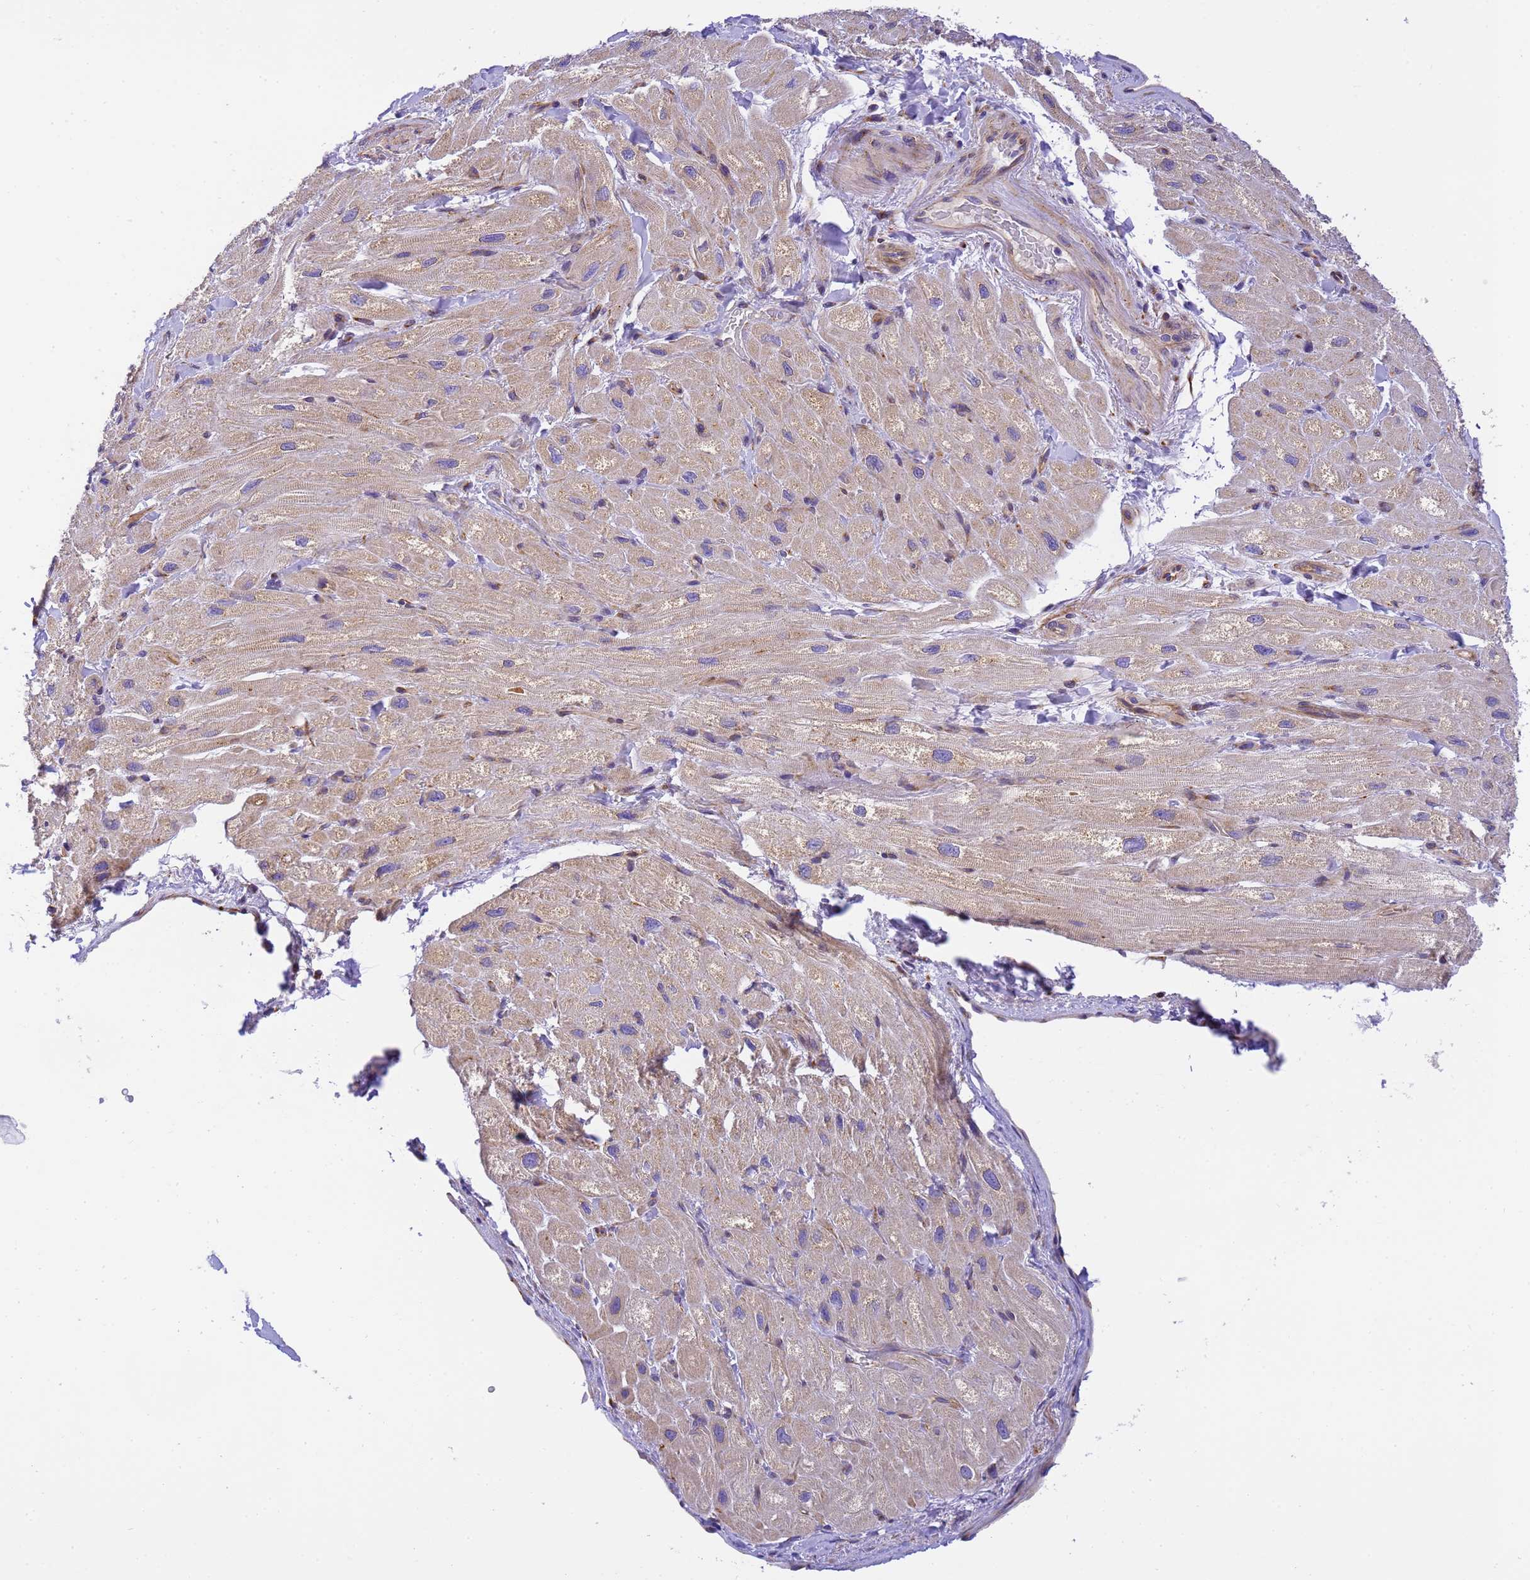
{"staining": {"intensity": "weak", "quantity": "25%-75%", "location": "cytoplasmic/membranous"}, "tissue": "heart muscle", "cell_type": "Cardiomyocytes", "image_type": "normal", "snomed": [{"axis": "morphology", "description": "Normal tissue, NOS"}, {"axis": "topography", "description": "Heart"}], "caption": "Cardiomyocytes show weak cytoplasmic/membranous expression in about 25%-75% of cells in normal heart muscle.", "gene": "RHBDD3", "patient": {"sex": "male", "age": 65}}